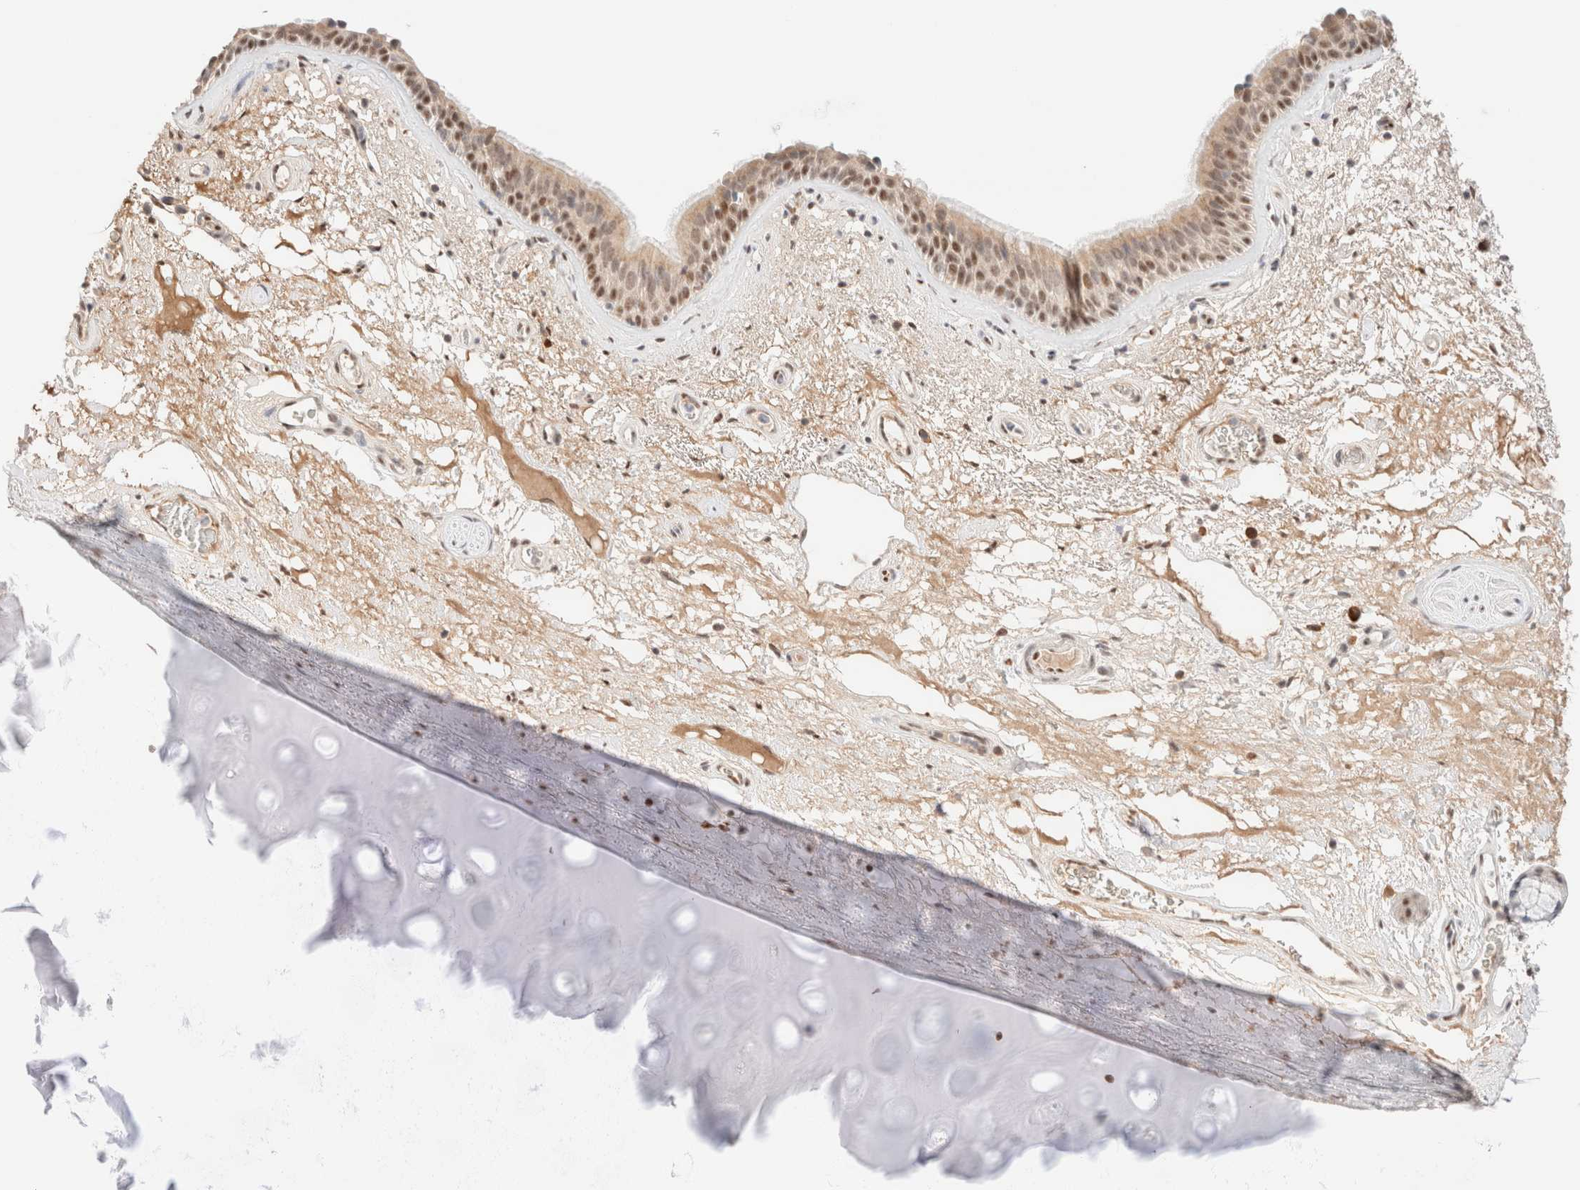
{"staining": {"intensity": "moderate", "quantity": ">75%", "location": "nuclear"}, "tissue": "bronchus", "cell_type": "Respiratory epithelial cells", "image_type": "normal", "snomed": [{"axis": "morphology", "description": "Normal tissue, NOS"}, {"axis": "topography", "description": "Cartilage tissue"}], "caption": "The photomicrograph exhibits staining of unremarkable bronchus, revealing moderate nuclear protein positivity (brown color) within respiratory epithelial cells.", "gene": "CIC", "patient": {"sex": "female", "age": 63}}